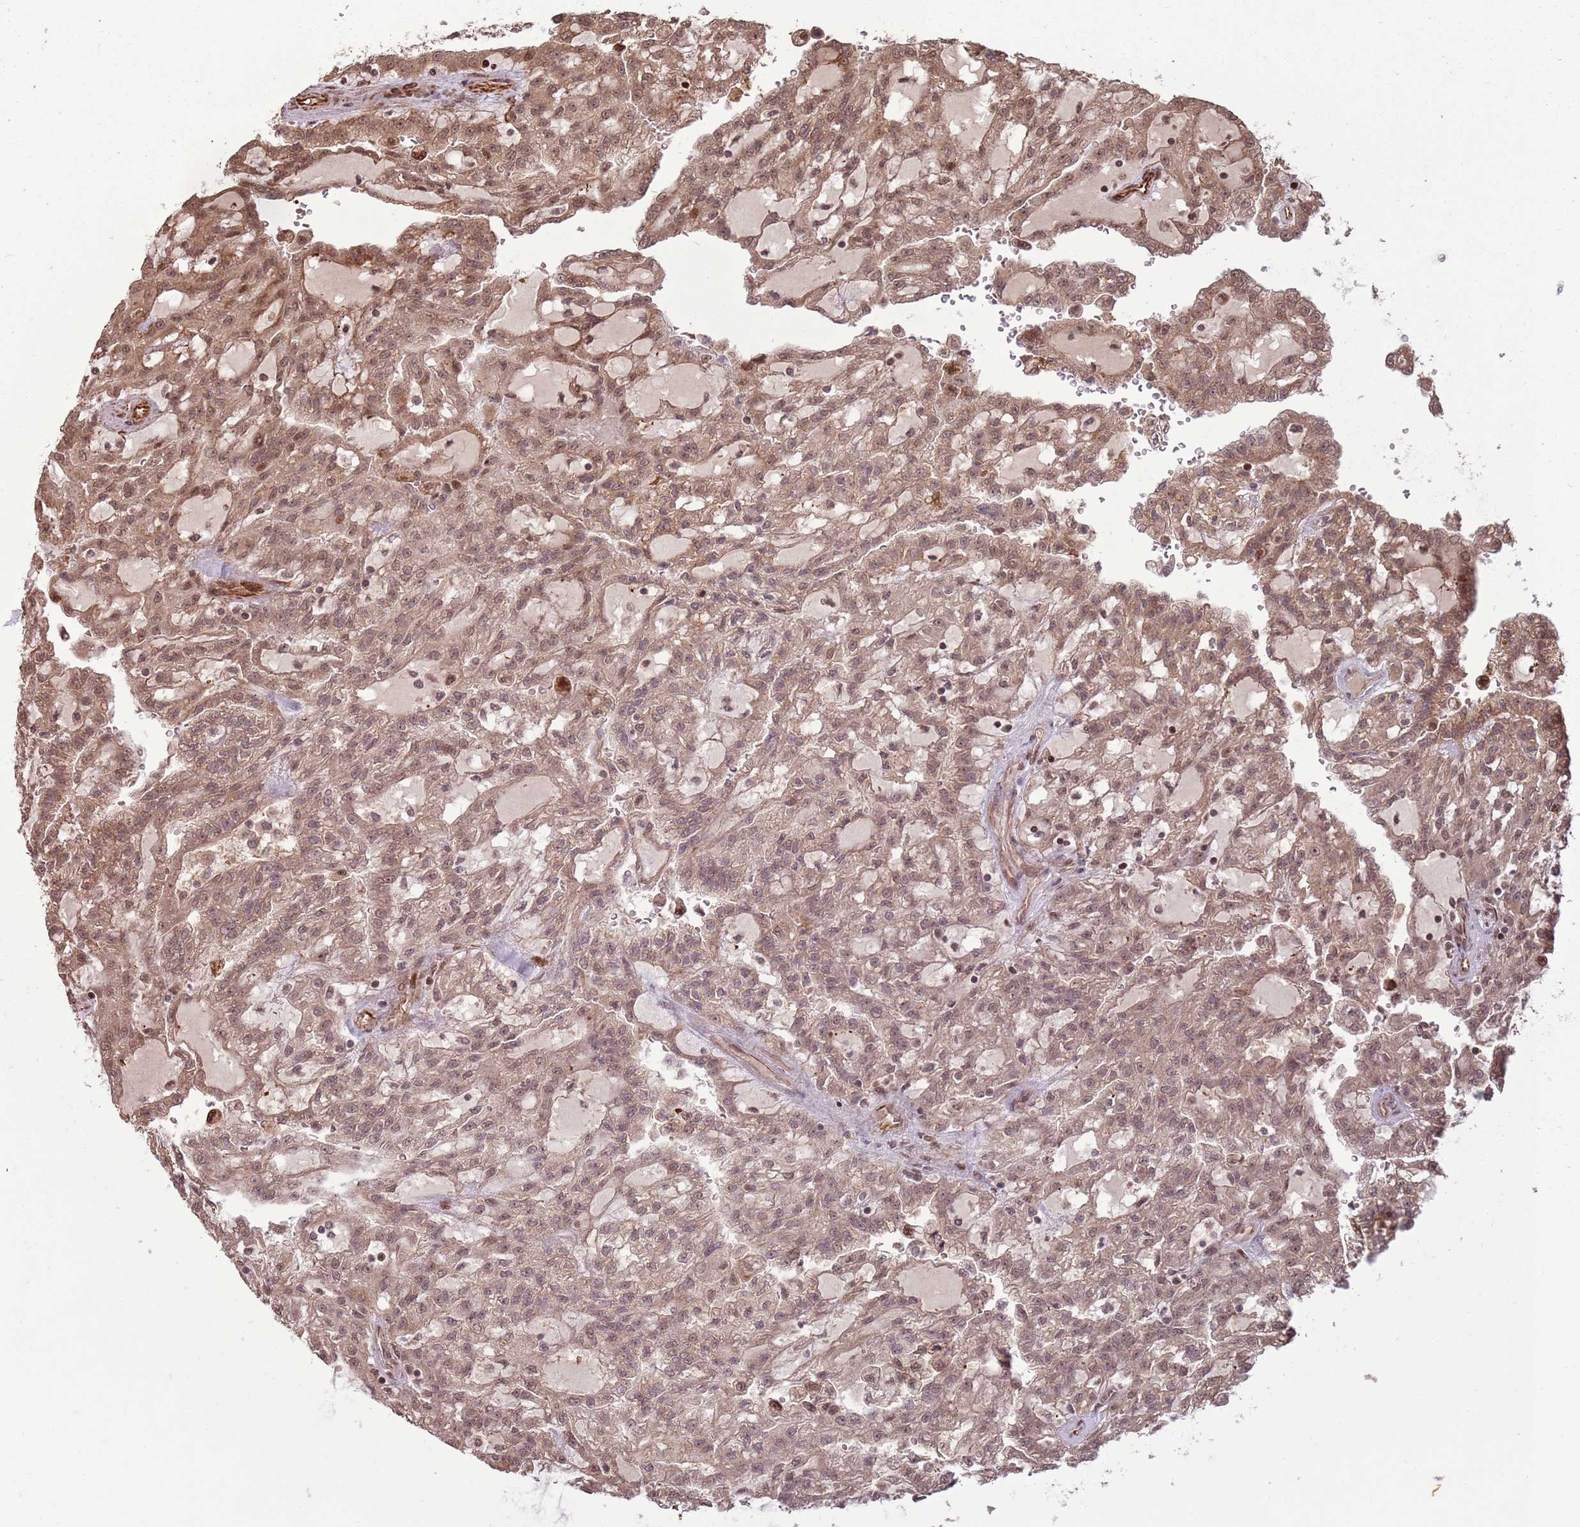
{"staining": {"intensity": "moderate", "quantity": ">75%", "location": "cytoplasmic/membranous,nuclear"}, "tissue": "renal cancer", "cell_type": "Tumor cells", "image_type": "cancer", "snomed": [{"axis": "morphology", "description": "Adenocarcinoma, NOS"}, {"axis": "topography", "description": "Kidney"}], "caption": "Protein staining reveals moderate cytoplasmic/membranous and nuclear staining in approximately >75% of tumor cells in adenocarcinoma (renal). Using DAB (brown) and hematoxylin (blue) stains, captured at high magnification using brightfield microscopy.", "gene": "ADAMTS3", "patient": {"sex": "male", "age": 63}}